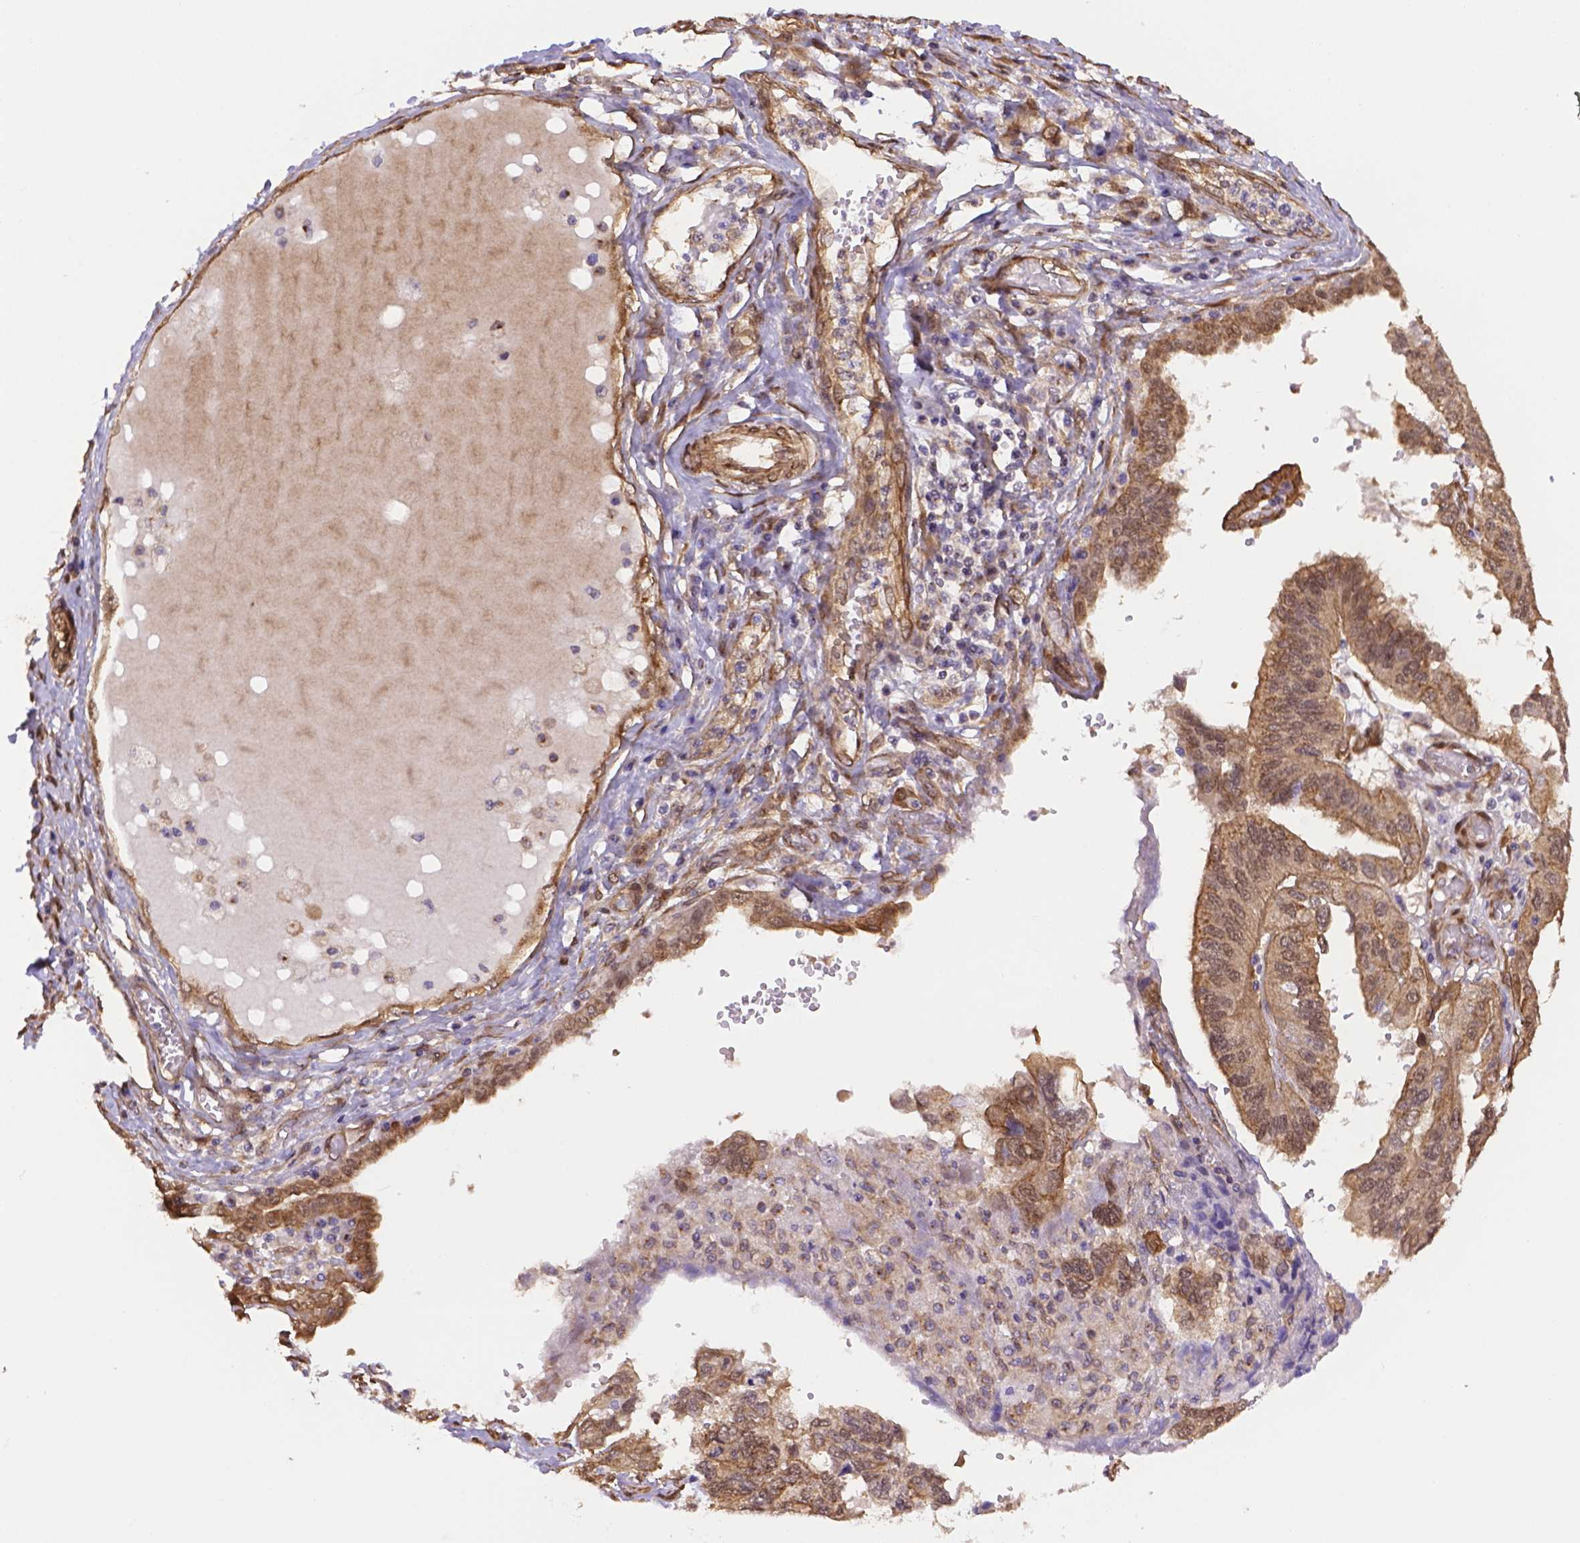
{"staining": {"intensity": "weak", "quantity": ">75%", "location": "cytoplasmic/membranous"}, "tissue": "ovarian cancer", "cell_type": "Tumor cells", "image_type": "cancer", "snomed": [{"axis": "morphology", "description": "Cystadenocarcinoma, serous, NOS"}, {"axis": "topography", "description": "Ovary"}], "caption": "Immunohistochemical staining of human ovarian cancer (serous cystadenocarcinoma) displays weak cytoplasmic/membranous protein positivity in about >75% of tumor cells.", "gene": "YAP1", "patient": {"sex": "female", "age": 79}}